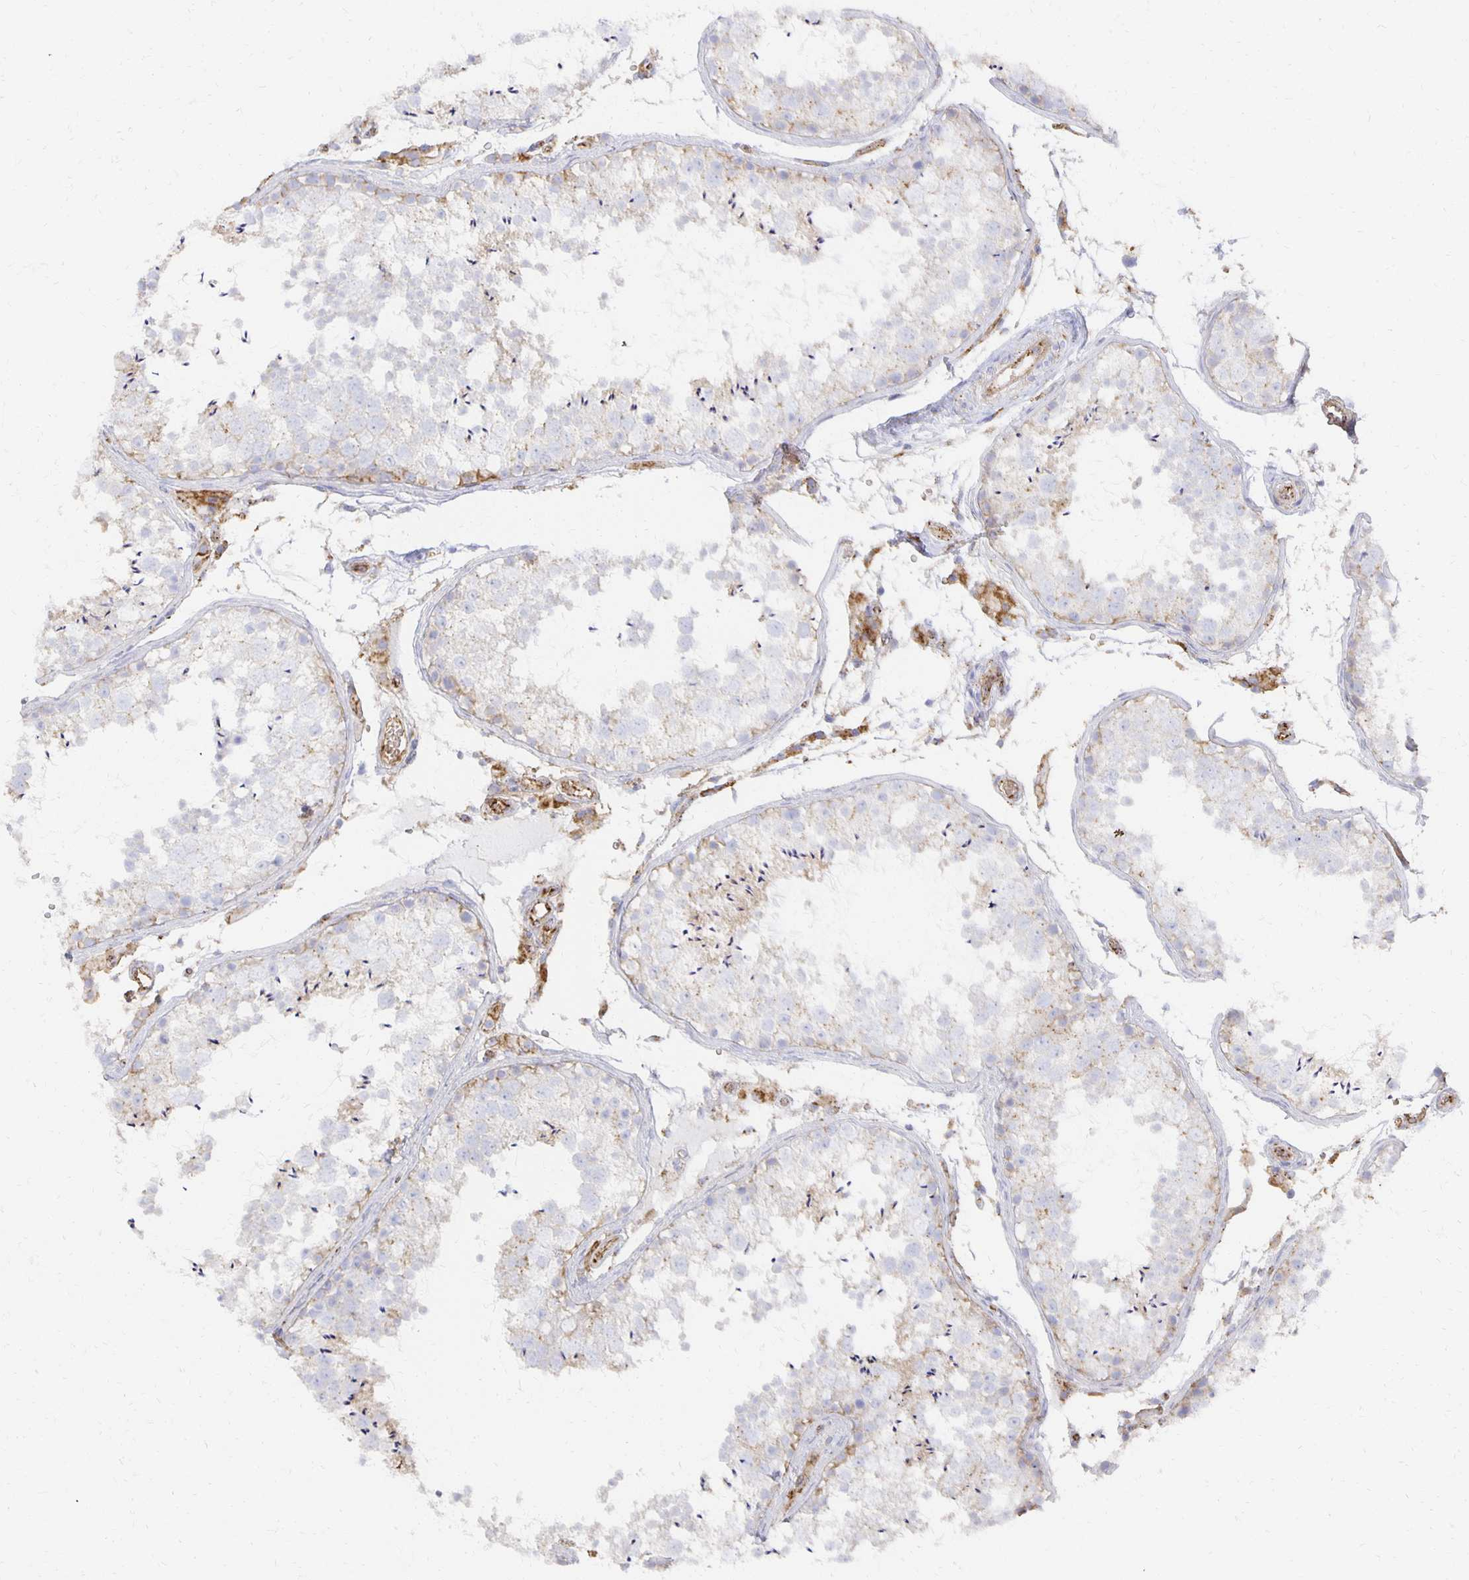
{"staining": {"intensity": "moderate", "quantity": "<25%", "location": "cytoplasmic/membranous"}, "tissue": "testis", "cell_type": "Cells in seminiferous ducts", "image_type": "normal", "snomed": [{"axis": "morphology", "description": "Normal tissue, NOS"}, {"axis": "topography", "description": "Testis"}], "caption": "Protein expression analysis of normal testis shows moderate cytoplasmic/membranous staining in about <25% of cells in seminiferous ducts. (DAB IHC with brightfield microscopy, high magnification).", "gene": "TAAR1", "patient": {"sex": "male", "age": 29}}